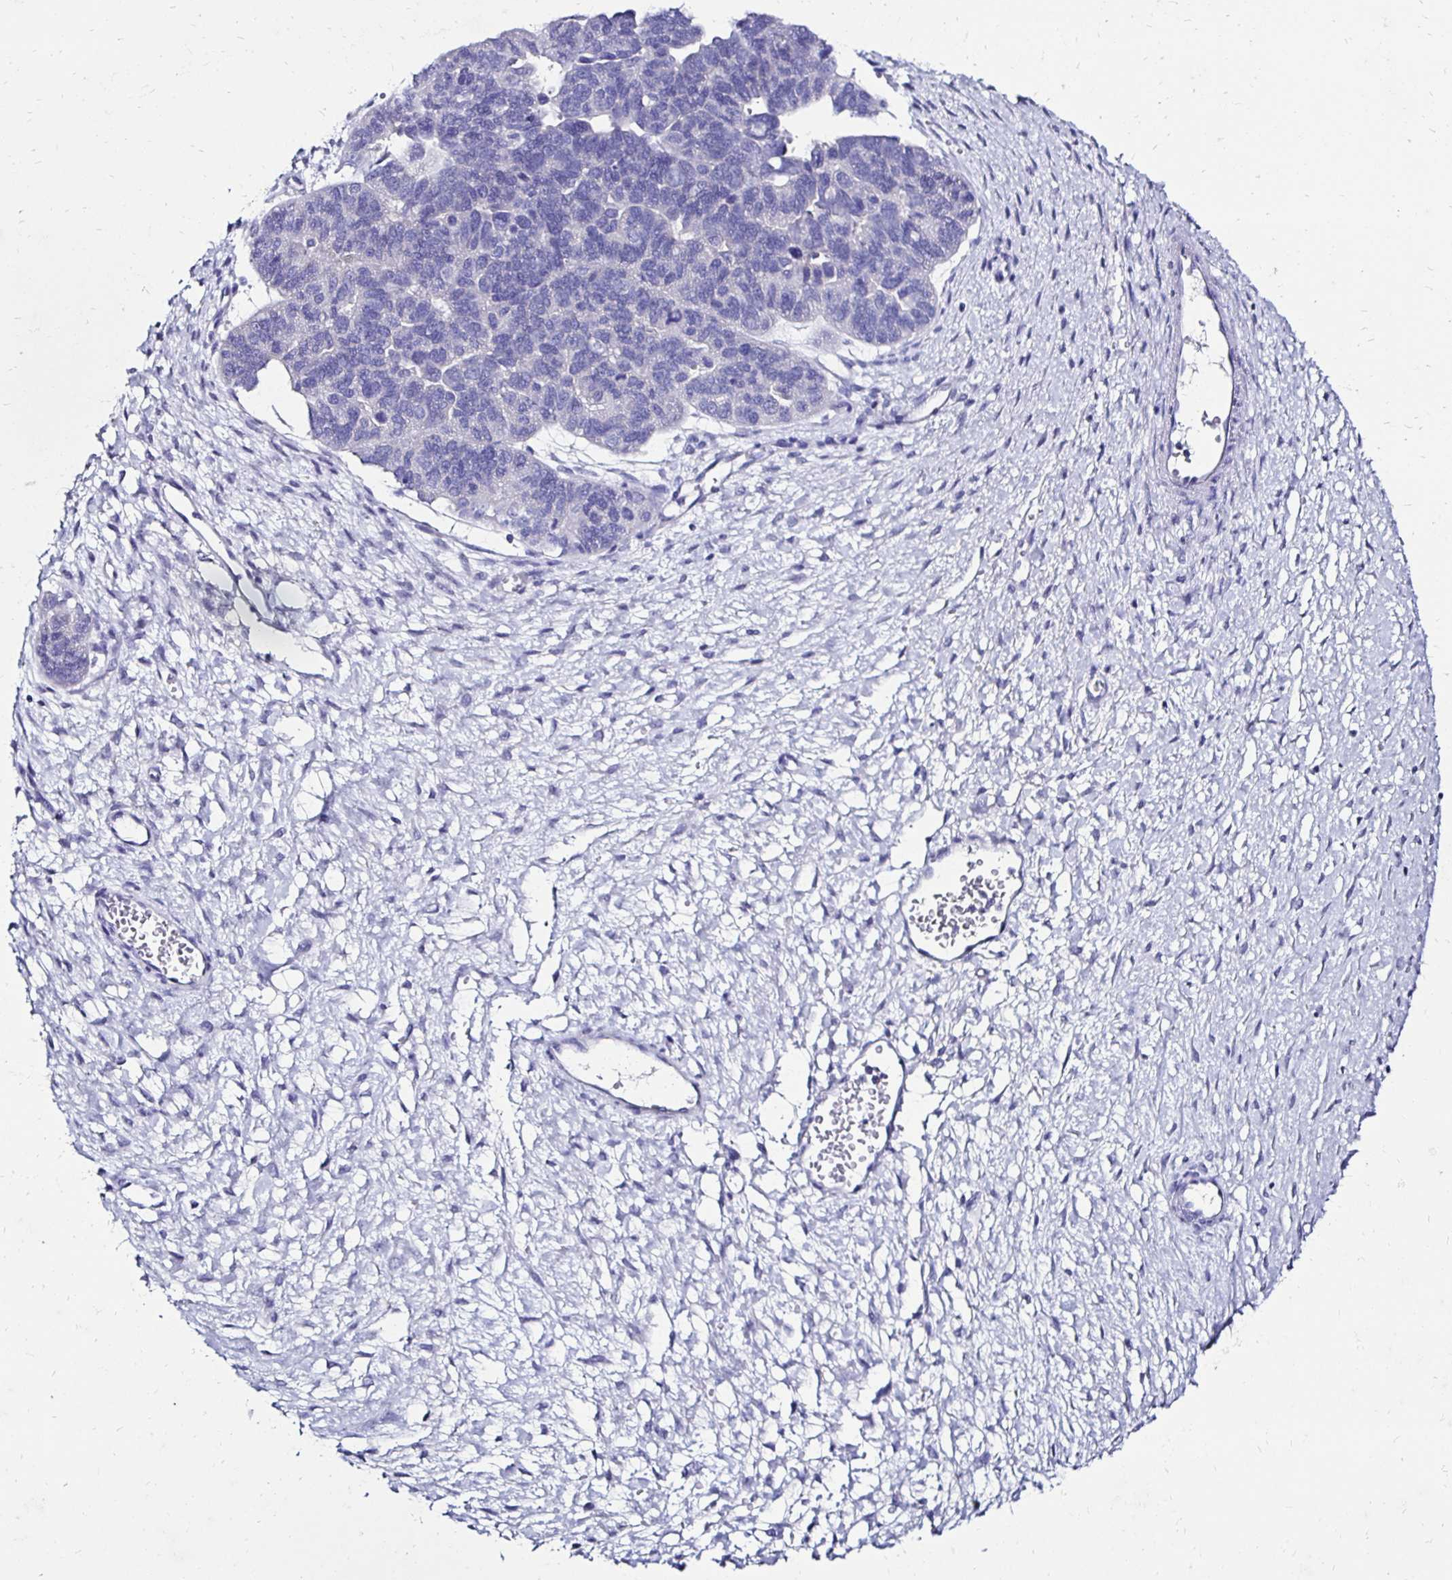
{"staining": {"intensity": "negative", "quantity": "none", "location": "none"}, "tissue": "ovarian cancer", "cell_type": "Tumor cells", "image_type": "cancer", "snomed": [{"axis": "morphology", "description": "Cystadenocarcinoma, serous, NOS"}, {"axis": "topography", "description": "Ovary"}], "caption": "Micrograph shows no significant protein staining in tumor cells of ovarian cancer.", "gene": "KCNT1", "patient": {"sex": "female", "age": 64}}